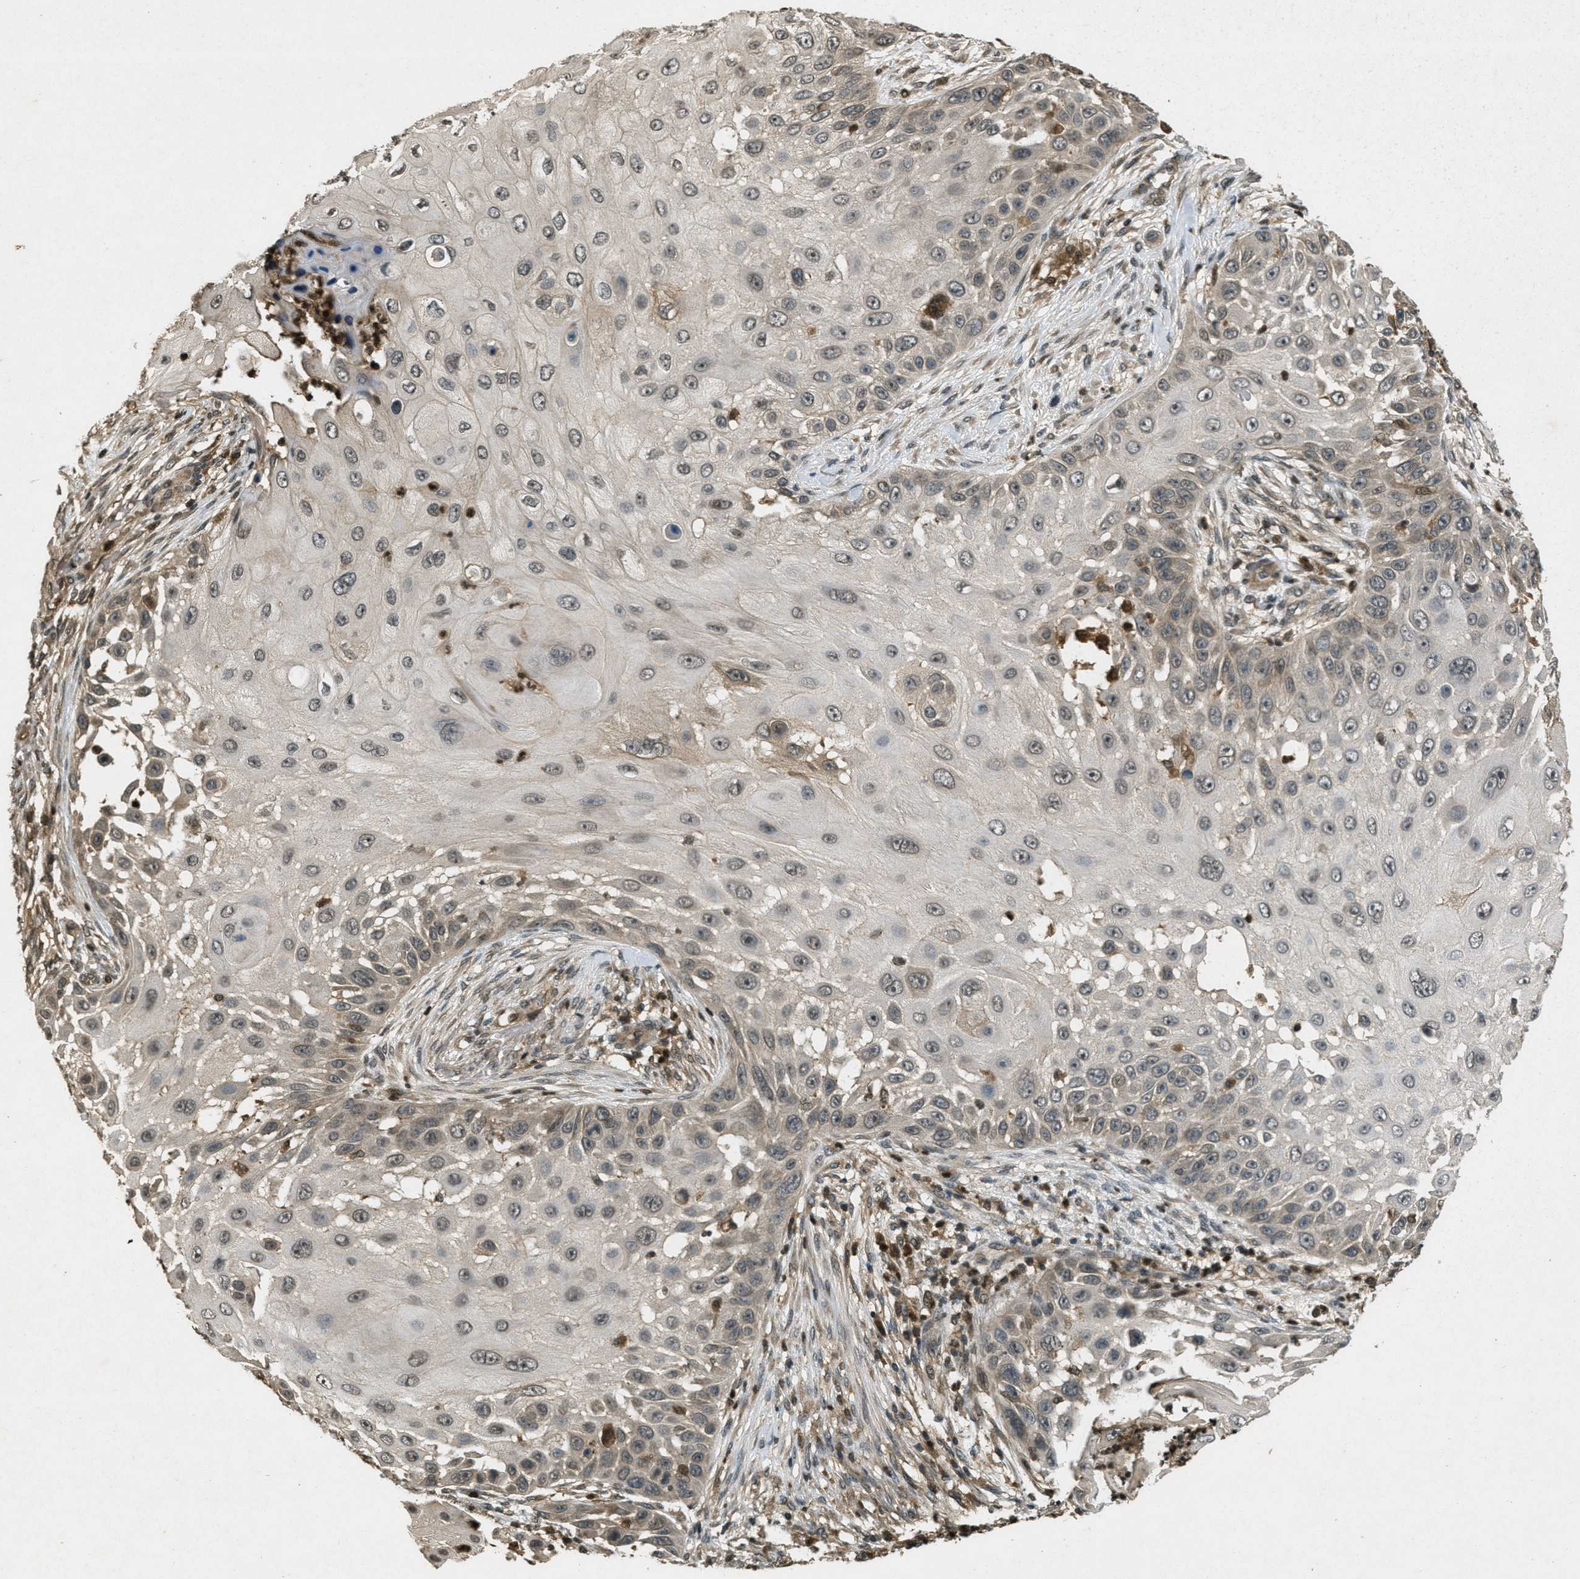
{"staining": {"intensity": "weak", "quantity": "25%-75%", "location": "cytoplasmic/membranous"}, "tissue": "skin cancer", "cell_type": "Tumor cells", "image_type": "cancer", "snomed": [{"axis": "morphology", "description": "Squamous cell carcinoma, NOS"}, {"axis": "topography", "description": "Skin"}], "caption": "High-magnification brightfield microscopy of skin cancer (squamous cell carcinoma) stained with DAB (brown) and counterstained with hematoxylin (blue). tumor cells exhibit weak cytoplasmic/membranous staining is appreciated in approximately25%-75% of cells.", "gene": "ATG7", "patient": {"sex": "female", "age": 44}}